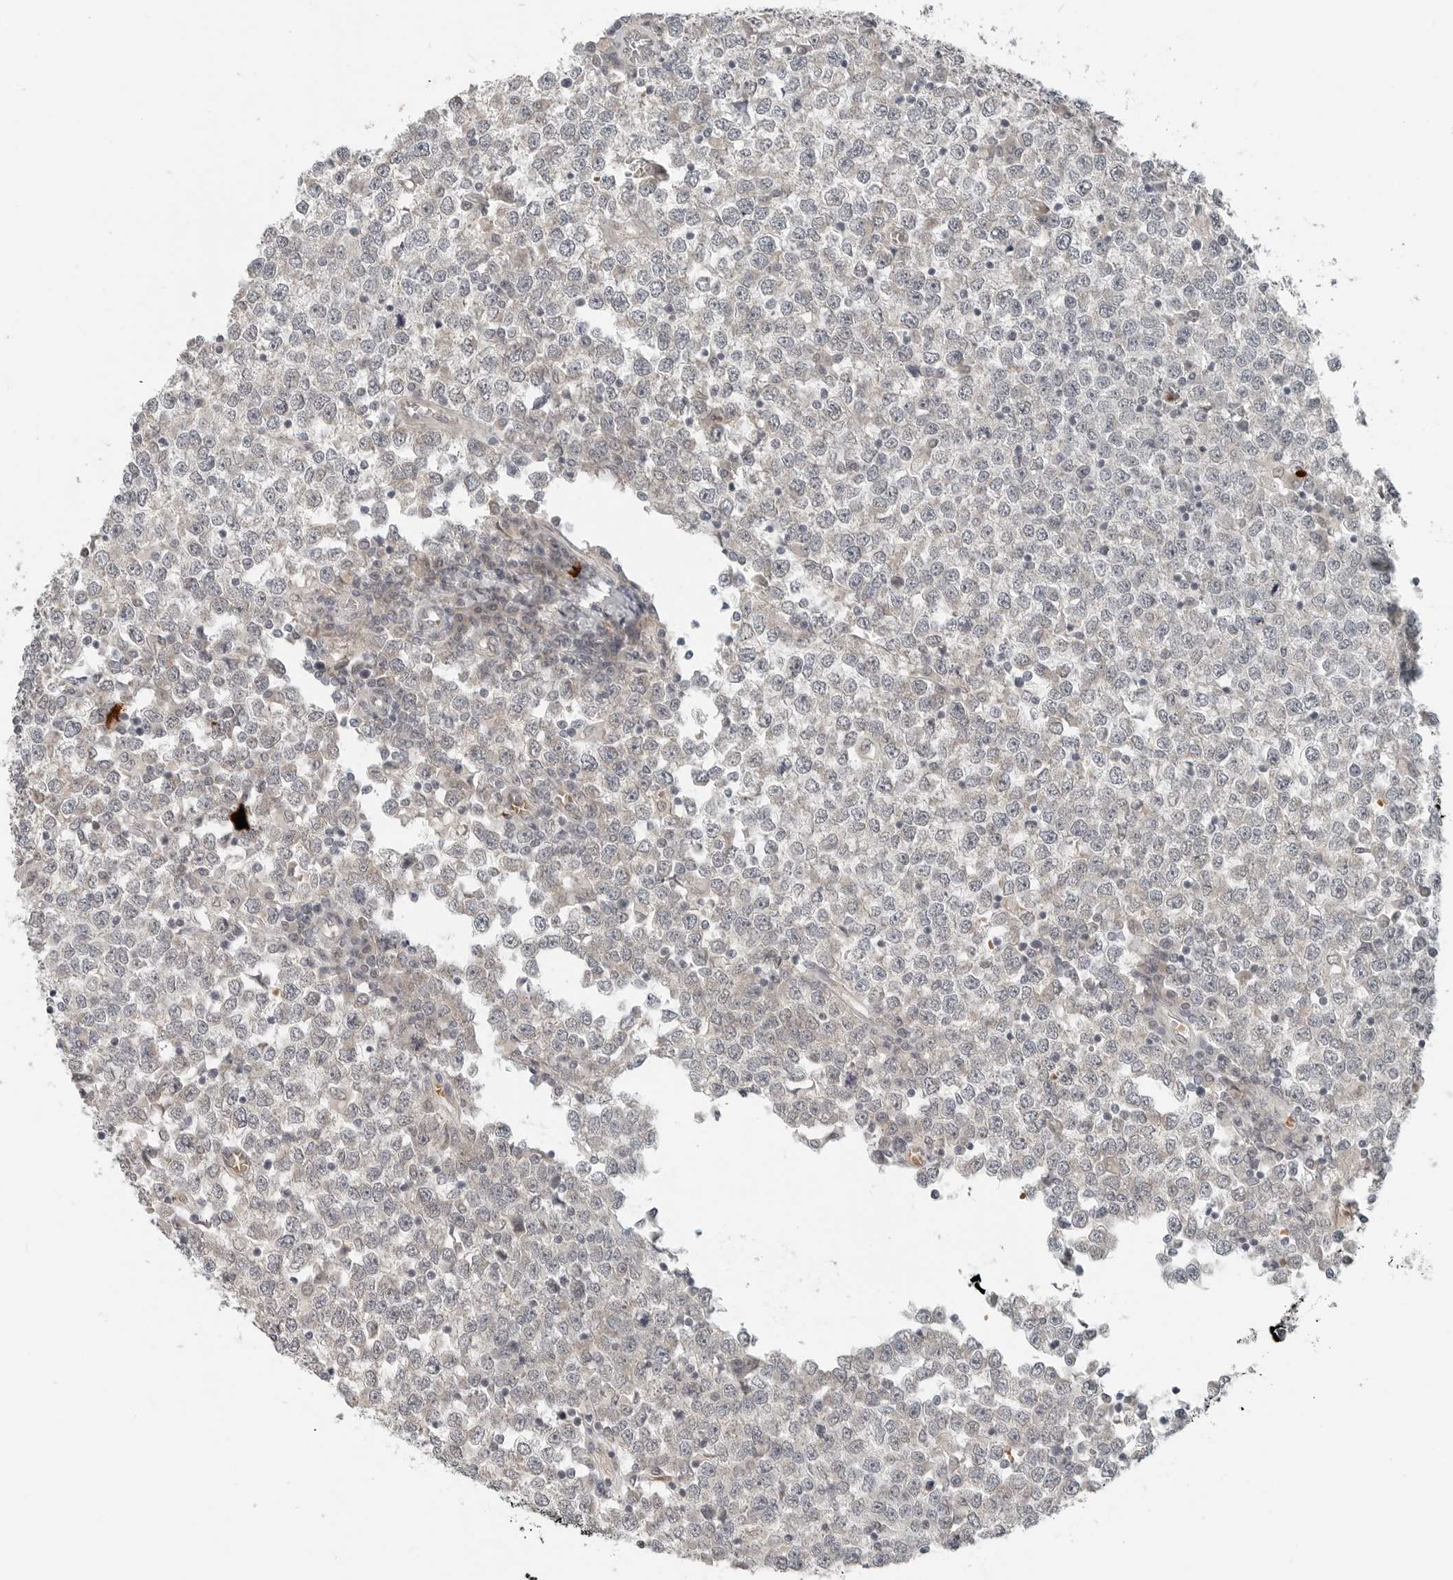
{"staining": {"intensity": "negative", "quantity": "none", "location": "none"}, "tissue": "testis cancer", "cell_type": "Tumor cells", "image_type": "cancer", "snomed": [{"axis": "morphology", "description": "Seminoma, NOS"}, {"axis": "topography", "description": "Testis"}], "caption": "This is an immunohistochemistry micrograph of human seminoma (testis). There is no staining in tumor cells.", "gene": "FCRLB", "patient": {"sex": "male", "age": 65}}